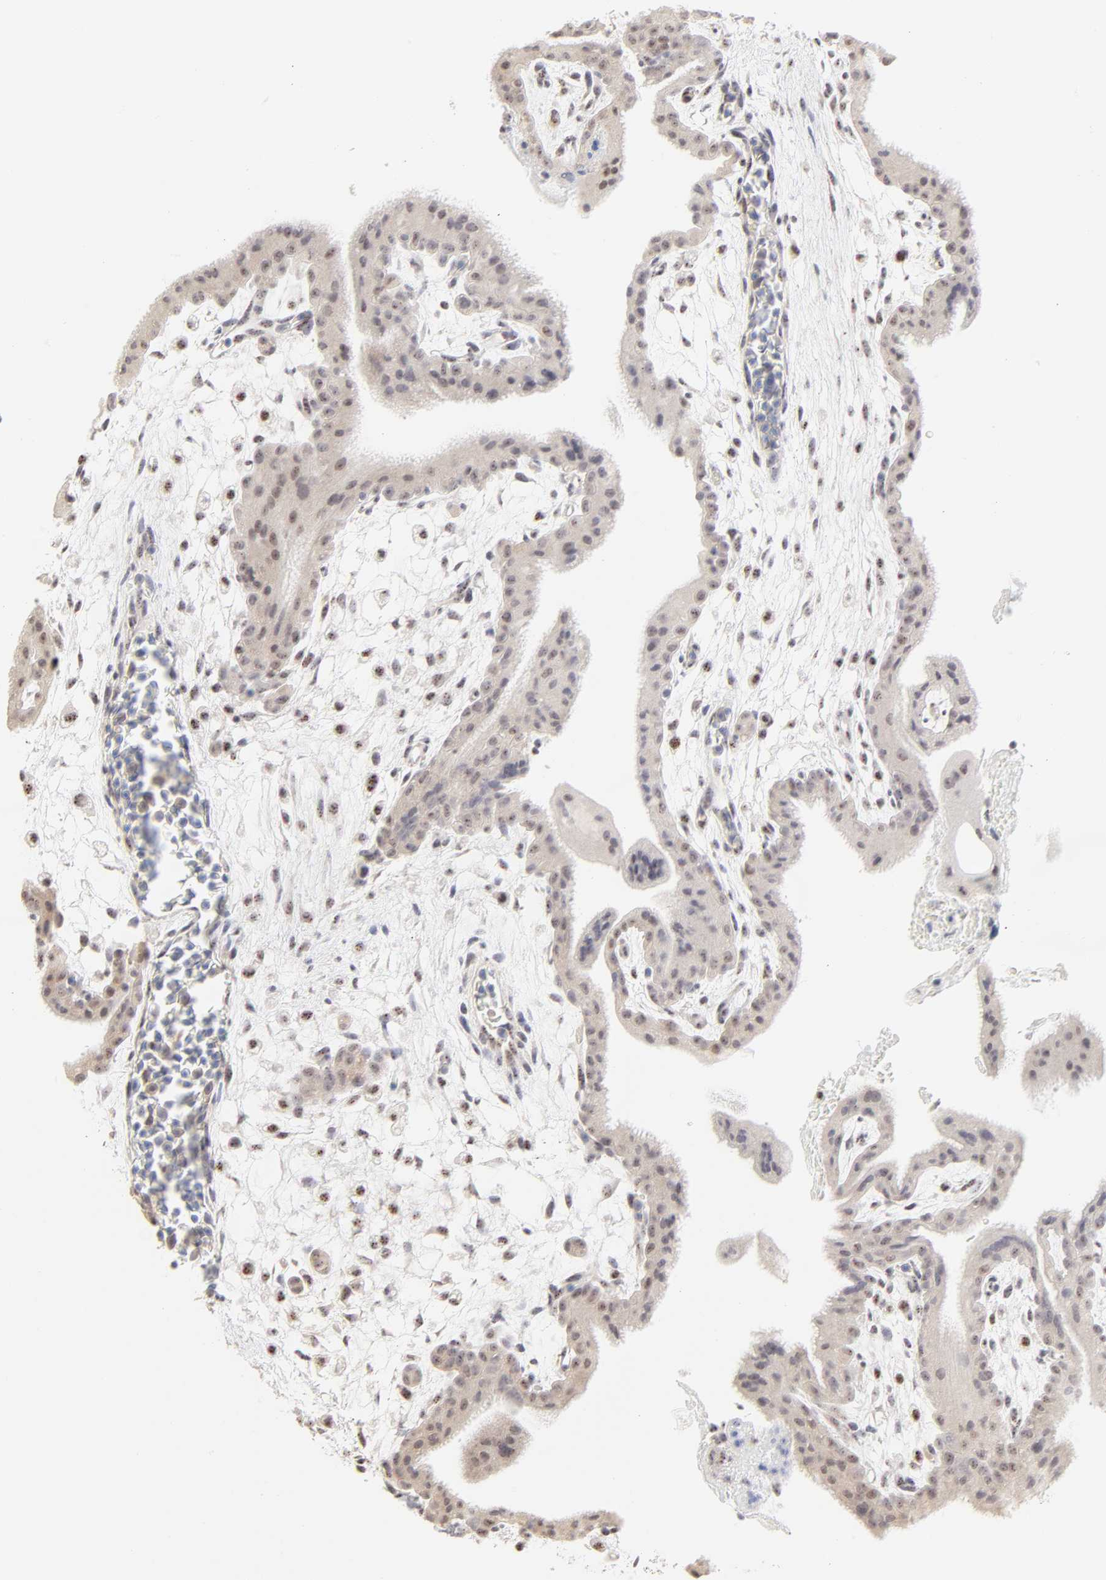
{"staining": {"intensity": "negative", "quantity": "none", "location": "none"}, "tissue": "placenta", "cell_type": "Trophoblastic cells", "image_type": "normal", "snomed": [{"axis": "morphology", "description": "Normal tissue, NOS"}, {"axis": "topography", "description": "Placenta"}], "caption": "Protein analysis of unremarkable placenta shows no significant staining in trophoblastic cells.", "gene": "NFIL3", "patient": {"sex": "female", "age": 35}}